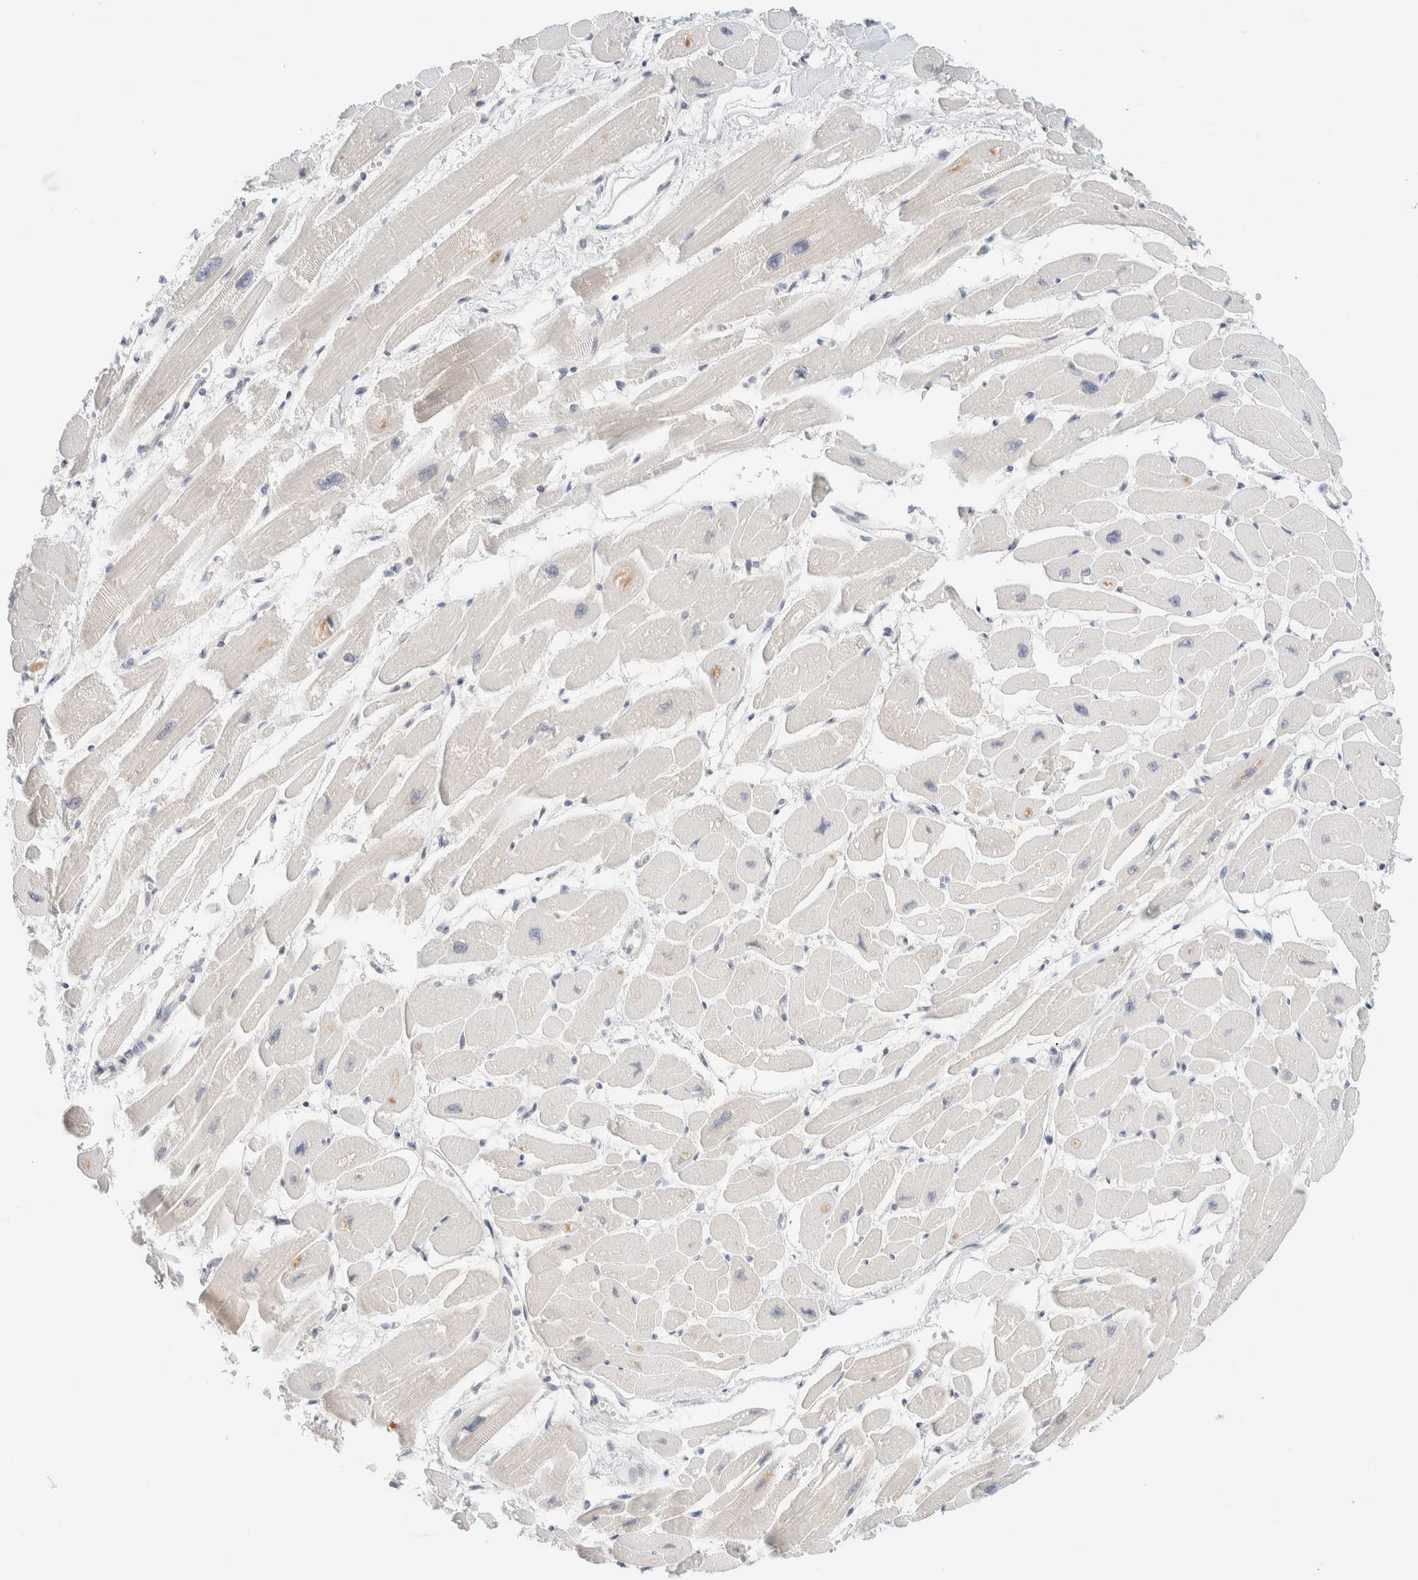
{"staining": {"intensity": "moderate", "quantity": "<25%", "location": "cytoplasmic/membranous"}, "tissue": "heart muscle", "cell_type": "Cardiomyocytes", "image_type": "normal", "snomed": [{"axis": "morphology", "description": "Normal tissue, NOS"}, {"axis": "topography", "description": "Heart"}], "caption": "Immunohistochemical staining of benign human heart muscle reveals low levels of moderate cytoplasmic/membranous positivity in approximately <25% of cardiomyocytes. (DAB (3,3'-diaminobenzidine) IHC, brown staining for protein, blue staining for nuclei).", "gene": "PCYT2", "patient": {"sex": "female", "age": 54}}